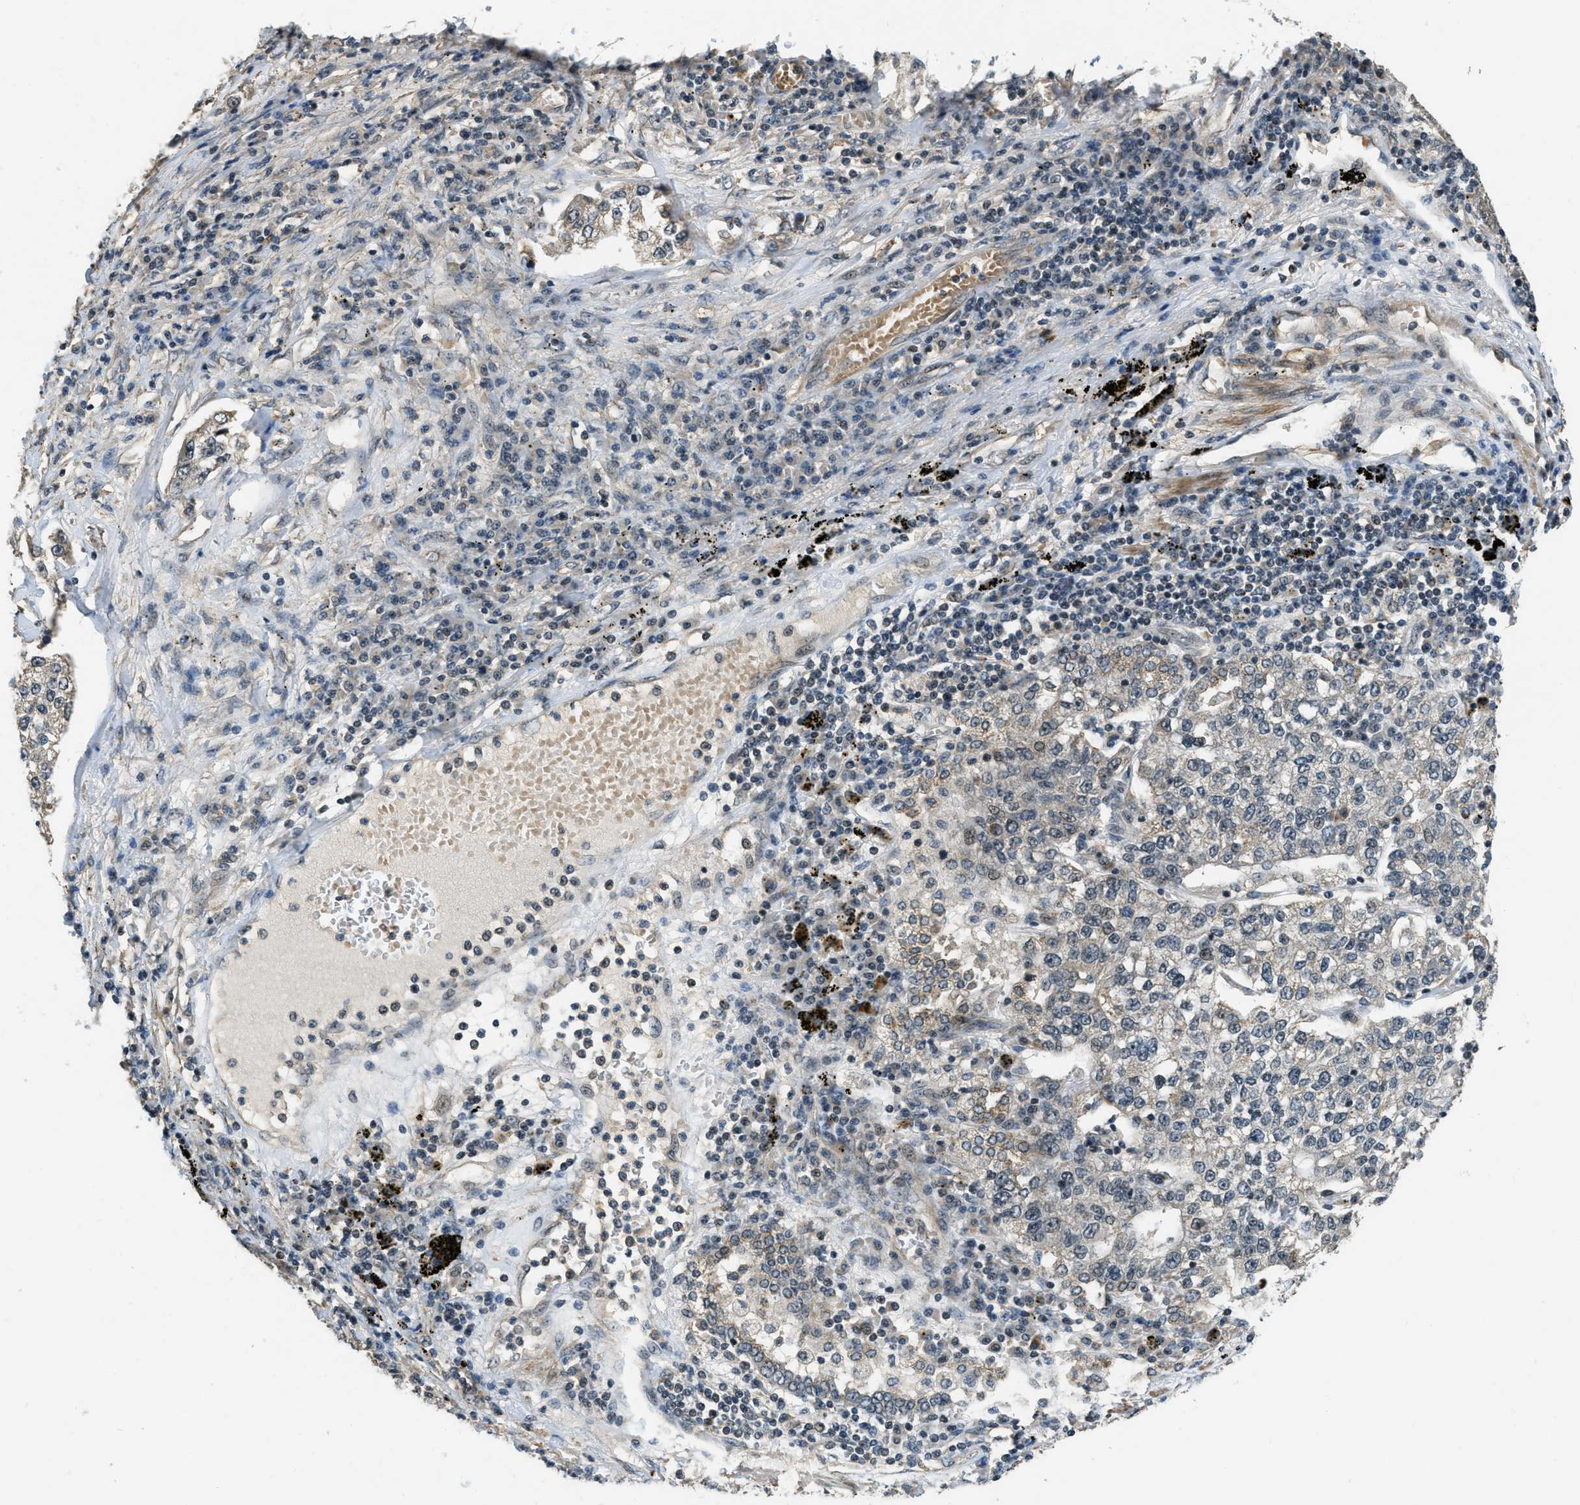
{"staining": {"intensity": "weak", "quantity": "25%-75%", "location": "cytoplasmic/membranous,nuclear"}, "tissue": "lung cancer", "cell_type": "Tumor cells", "image_type": "cancer", "snomed": [{"axis": "morphology", "description": "Adenocarcinoma, NOS"}, {"axis": "topography", "description": "Lung"}], "caption": "Protein expression by immunohistochemistry (IHC) displays weak cytoplasmic/membranous and nuclear expression in about 25%-75% of tumor cells in adenocarcinoma (lung).", "gene": "MED21", "patient": {"sex": "male", "age": 49}}